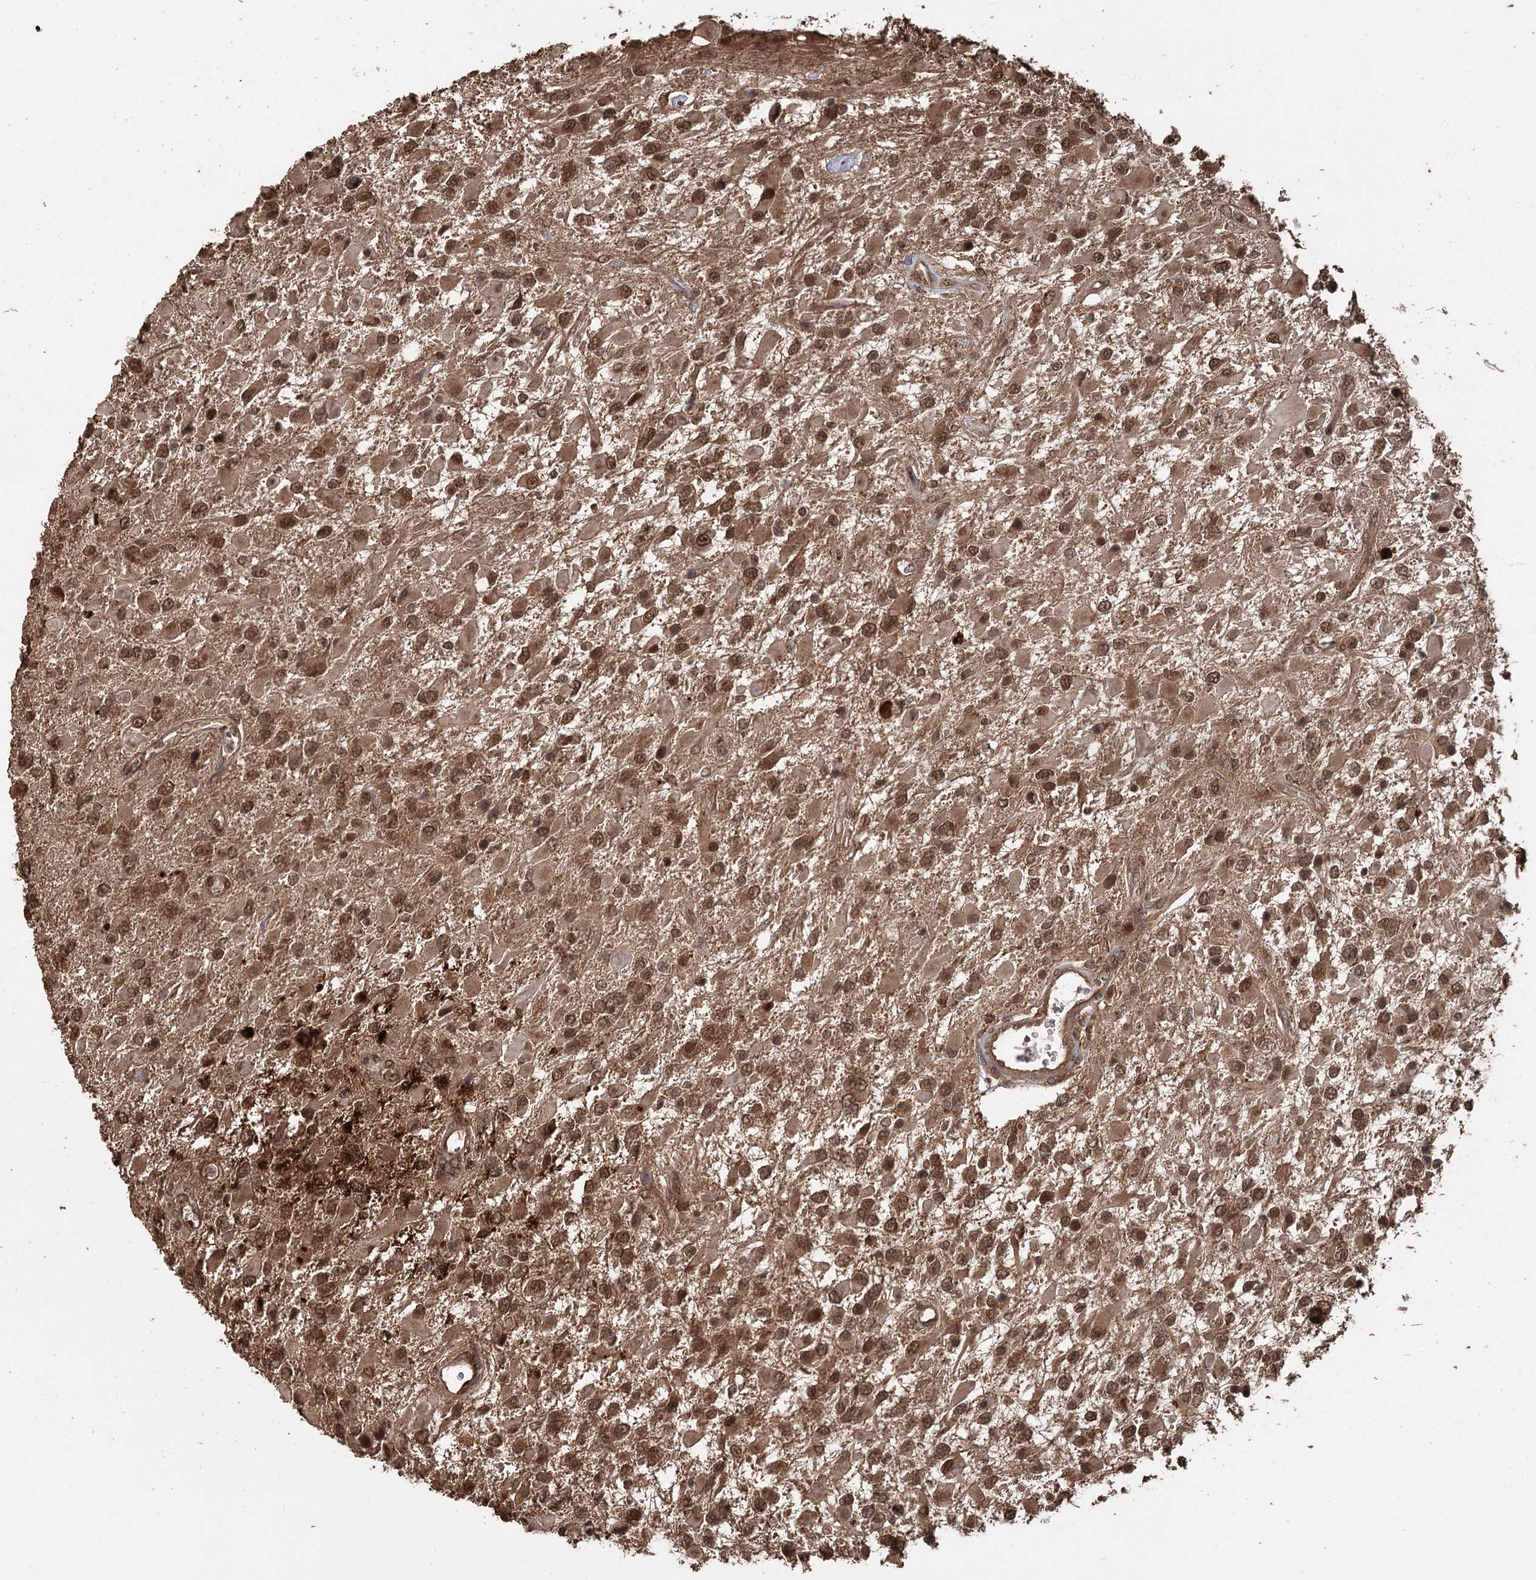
{"staining": {"intensity": "moderate", "quantity": ">75%", "location": "cytoplasmic/membranous,nuclear"}, "tissue": "glioma", "cell_type": "Tumor cells", "image_type": "cancer", "snomed": [{"axis": "morphology", "description": "Glioma, malignant, High grade"}, {"axis": "topography", "description": "Brain"}], "caption": "Protein expression by IHC demonstrates moderate cytoplasmic/membranous and nuclear staining in approximately >75% of tumor cells in malignant glioma (high-grade).", "gene": "N6AMT1", "patient": {"sex": "male", "age": 53}}